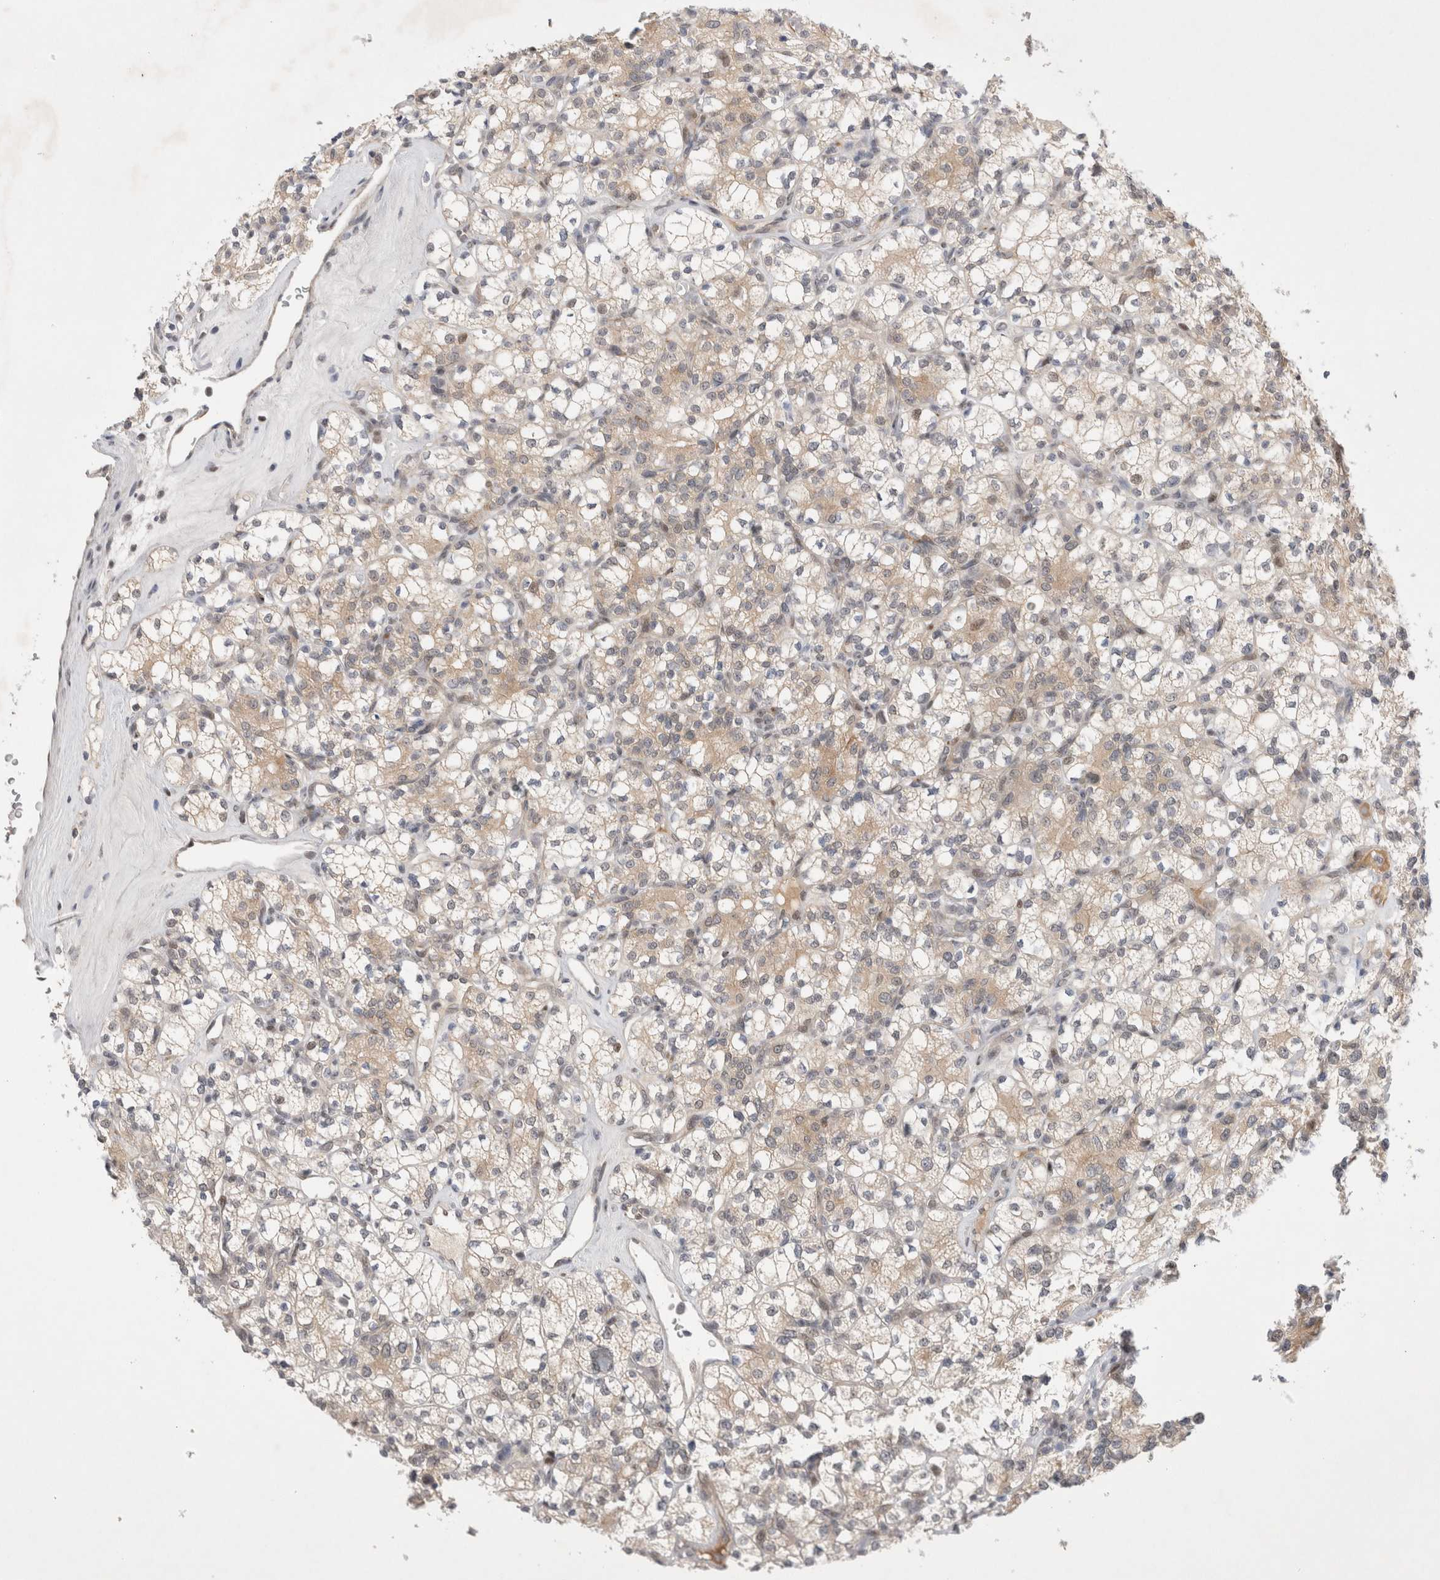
{"staining": {"intensity": "weak", "quantity": "25%-75%", "location": "cytoplasmic/membranous"}, "tissue": "renal cancer", "cell_type": "Tumor cells", "image_type": "cancer", "snomed": [{"axis": "morphology", "description": "Adenocarcinoma, NOS"}, {"axis": "topography", "description": "Kidney"}], "caption": "Protein analysis of renal cancer tissue reveals weak cytoplasmic/membranous expression in approximately 25%-75% of tumor cells. (DAB = brown stain, brightfield microscopy at high magnification).", "gene": "WIPF2", "patient": {"sex": "male", "age": 77}}